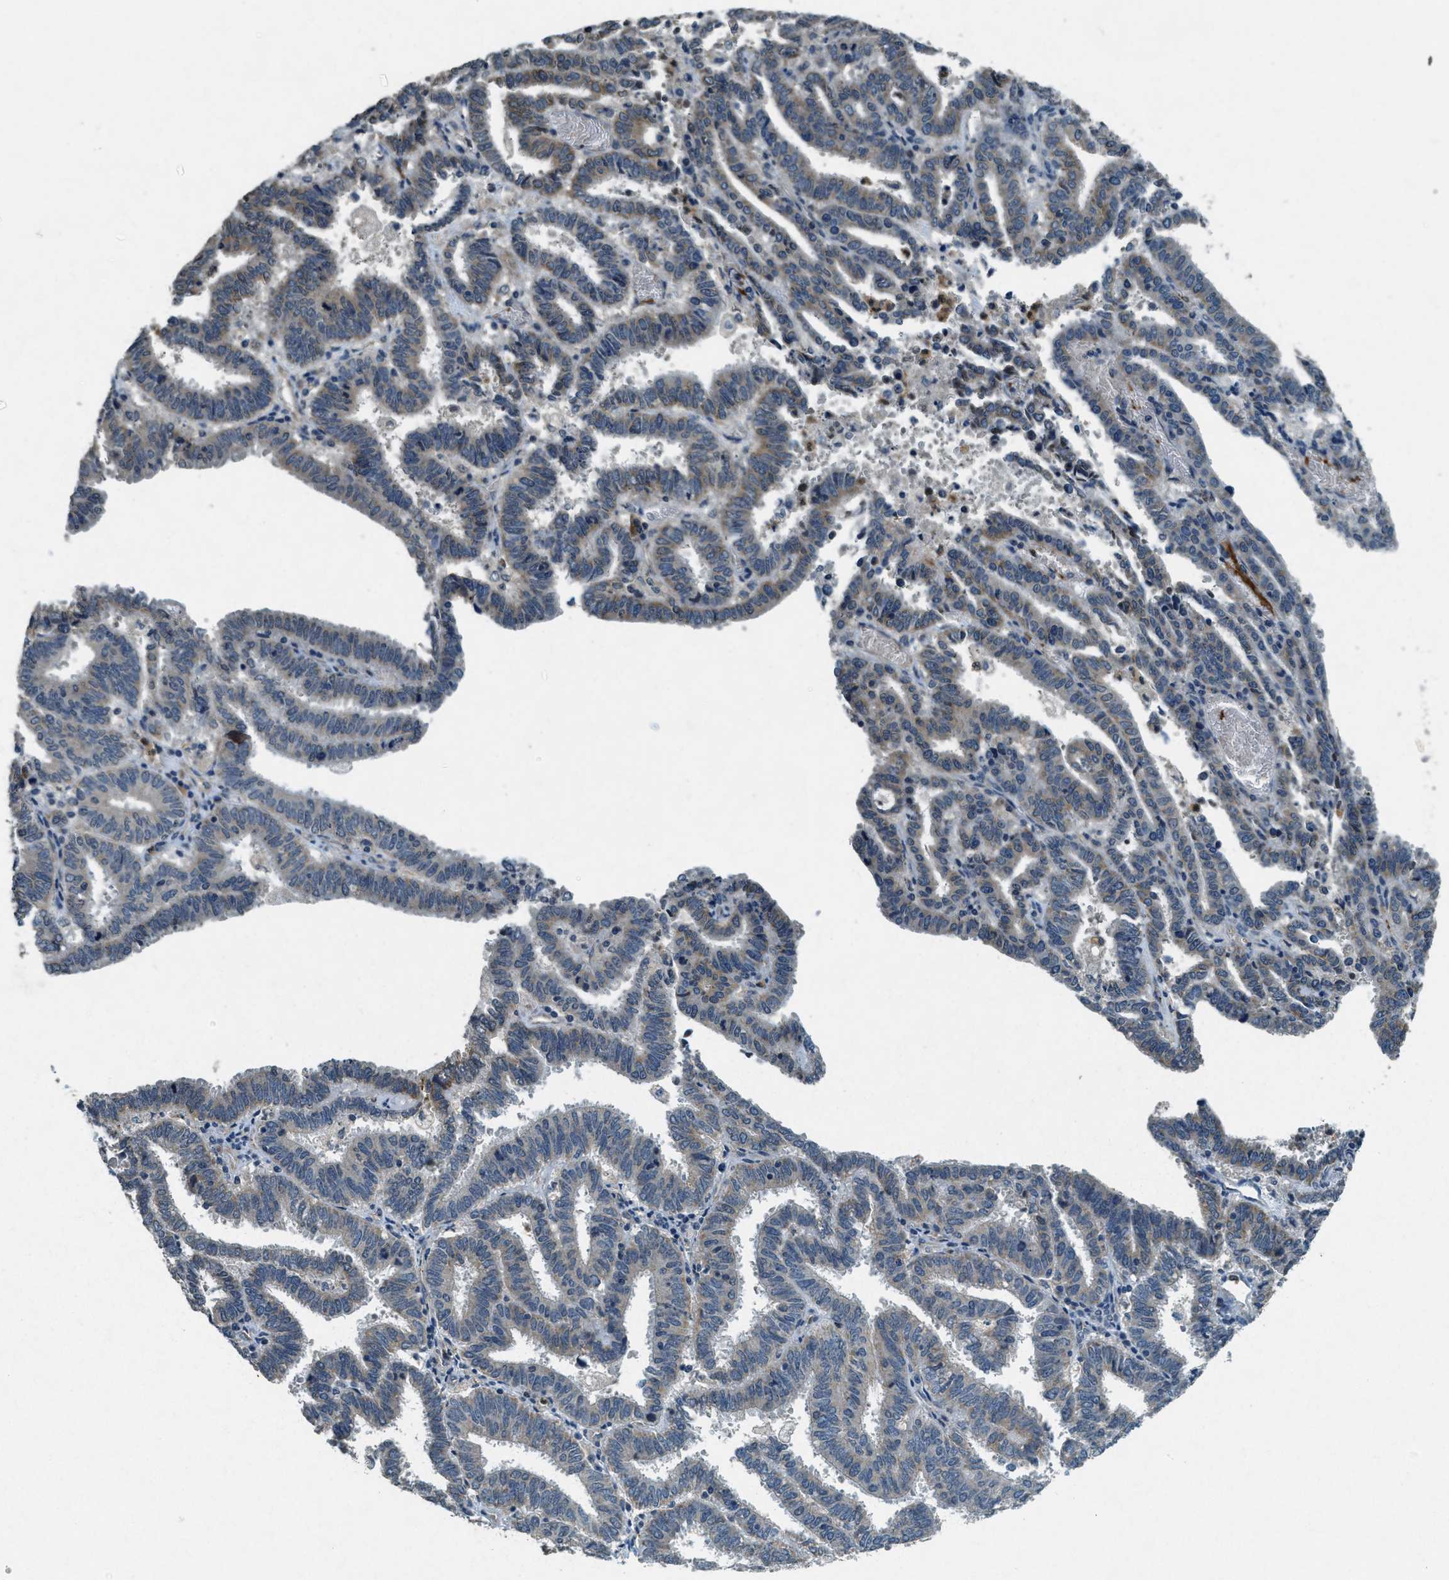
{"staining": {"intensity": "negative", "quantity": "none", "location": "none"}, "tissue": "endometrial cancer", "cell_type": "Tumor cells", "image_type": "cancer", "snomed": [{"axis": "morphology", "description": "Adenocarcinoma, NOS"}, {"axis": "topography", "description": "Uterus"}], "caption": "Micrograph shows no protein expression in tumor cells of adenocarcinoma (endometrial) tissue. Brightfield microscopy of immunohistochemistry stained with DAB (3,3'-diaminobenzidine) (brown) and hematoxylin (blue), captured at high magnification.", "gene": "RAB3D", "patient": {"sex": "female", "age": 83}}